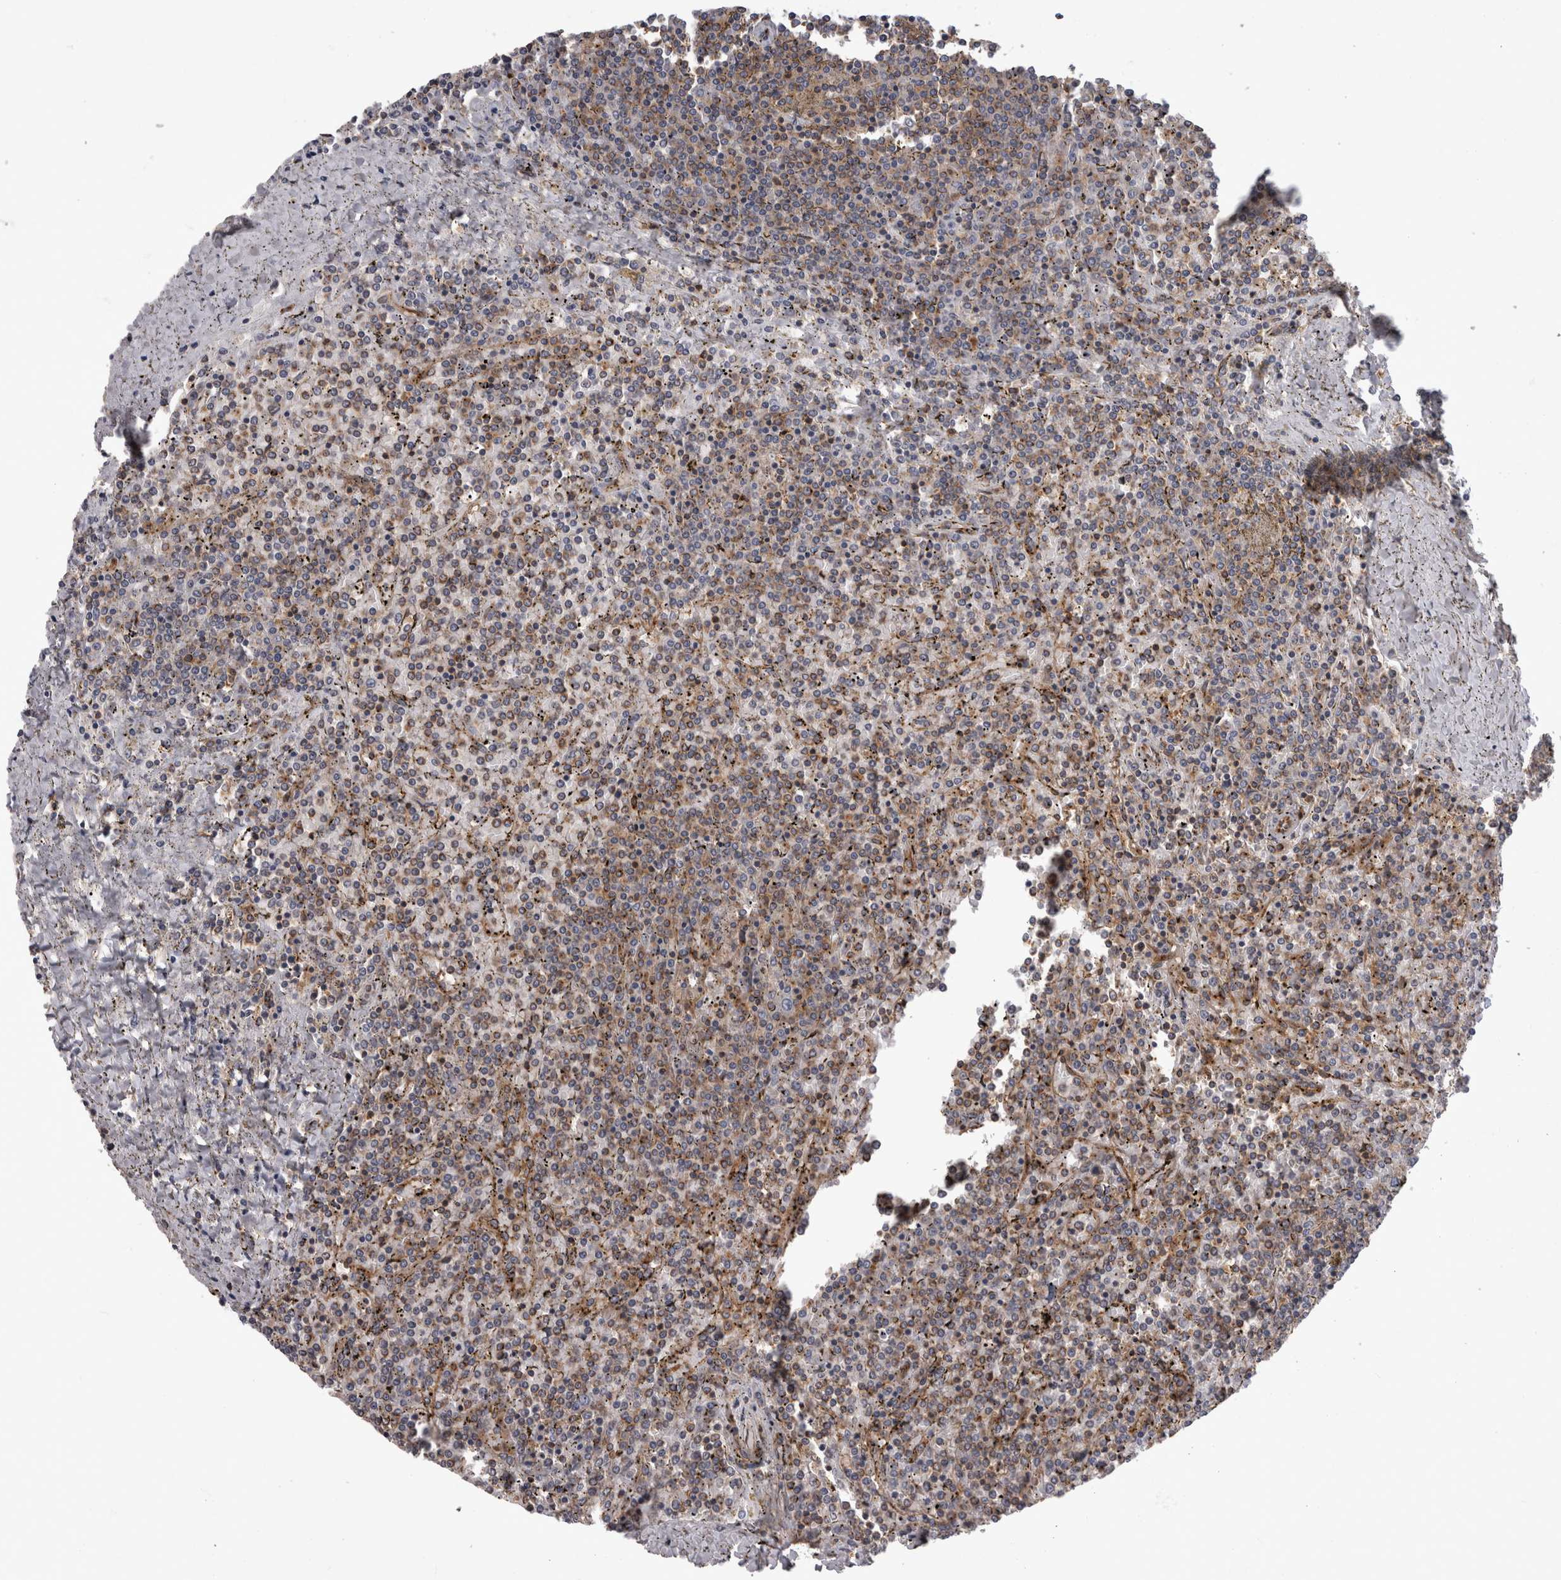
{"staining": {"intensity": "weak", "quantity": "<25%", "location": "cytoplasmic/membranous"}, "tissue": "lymphoma", "cell_type": "Tumor cells", "image_type": "cancer", "snomed": [{"axis": "morphology", "description": "Malignant lymphoma, non-Hodgkin's type, Low grade"}, {"axis": "topography", "description": "Spleen"}], "caption": "Tumor cells show no significant staining in low-grade malignant lymphoma, non-Hodgkin's type.", "gene": "HOOK3", "patient": {"sex": "female", "age": 19}}